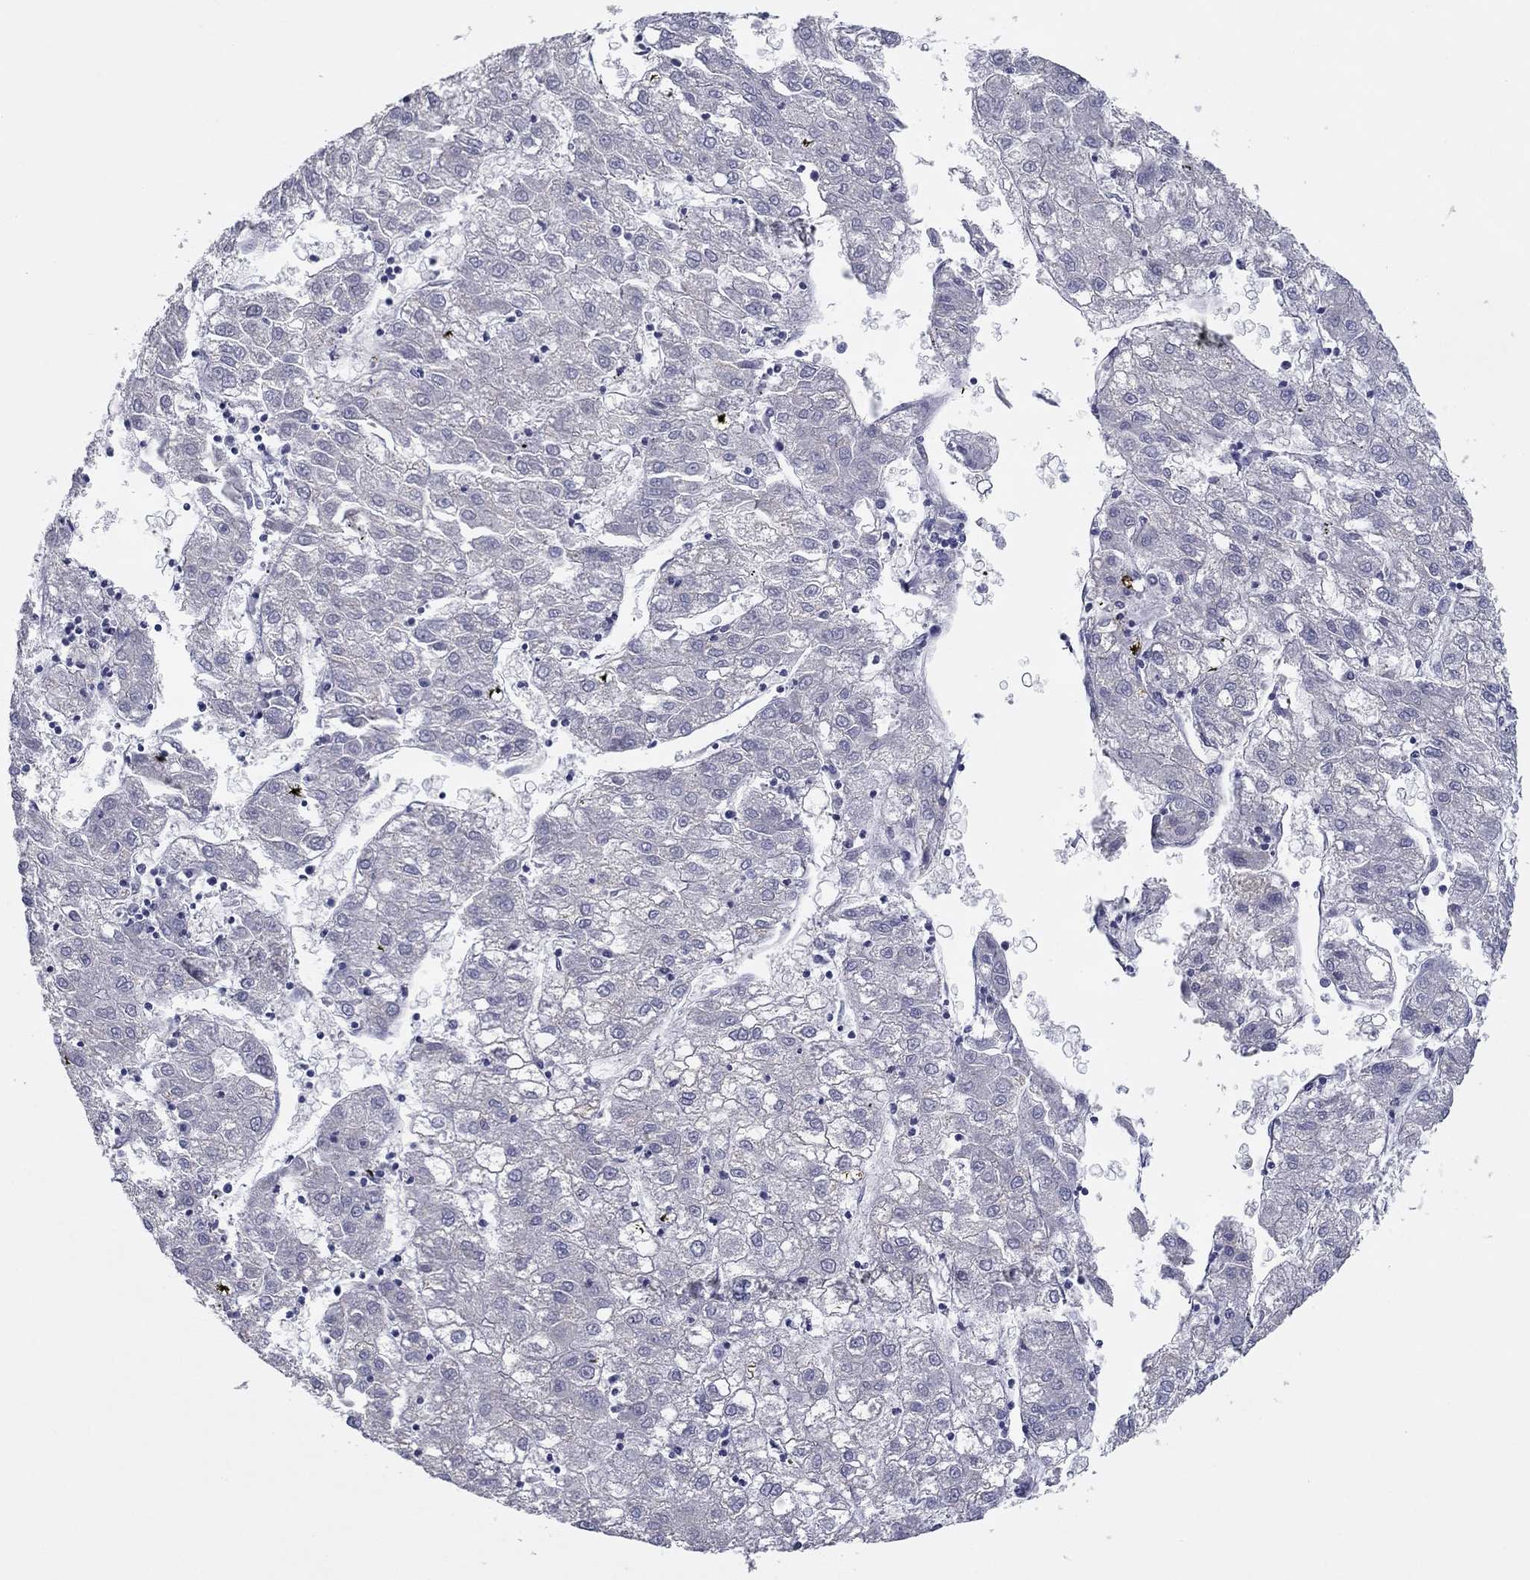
{"staining": {"intensity": "negative", "quantity": "none", "location": "none"}, "tissue": "liver cancer", "cell_type": "Tumor cells", "image_type": "cancer", "snomed": [{"axis": "morphology", "description": "Carcinoma, Hepatocellular, NOS"}, {"axis": "topography", "description": "Liver"}], "caption": "A photomicrograph of human liver hepatocellular carcinoma is negative for staining in tumor cells.", "gene": "GRK7", "patient": {"sex": "male", "age": 72}}